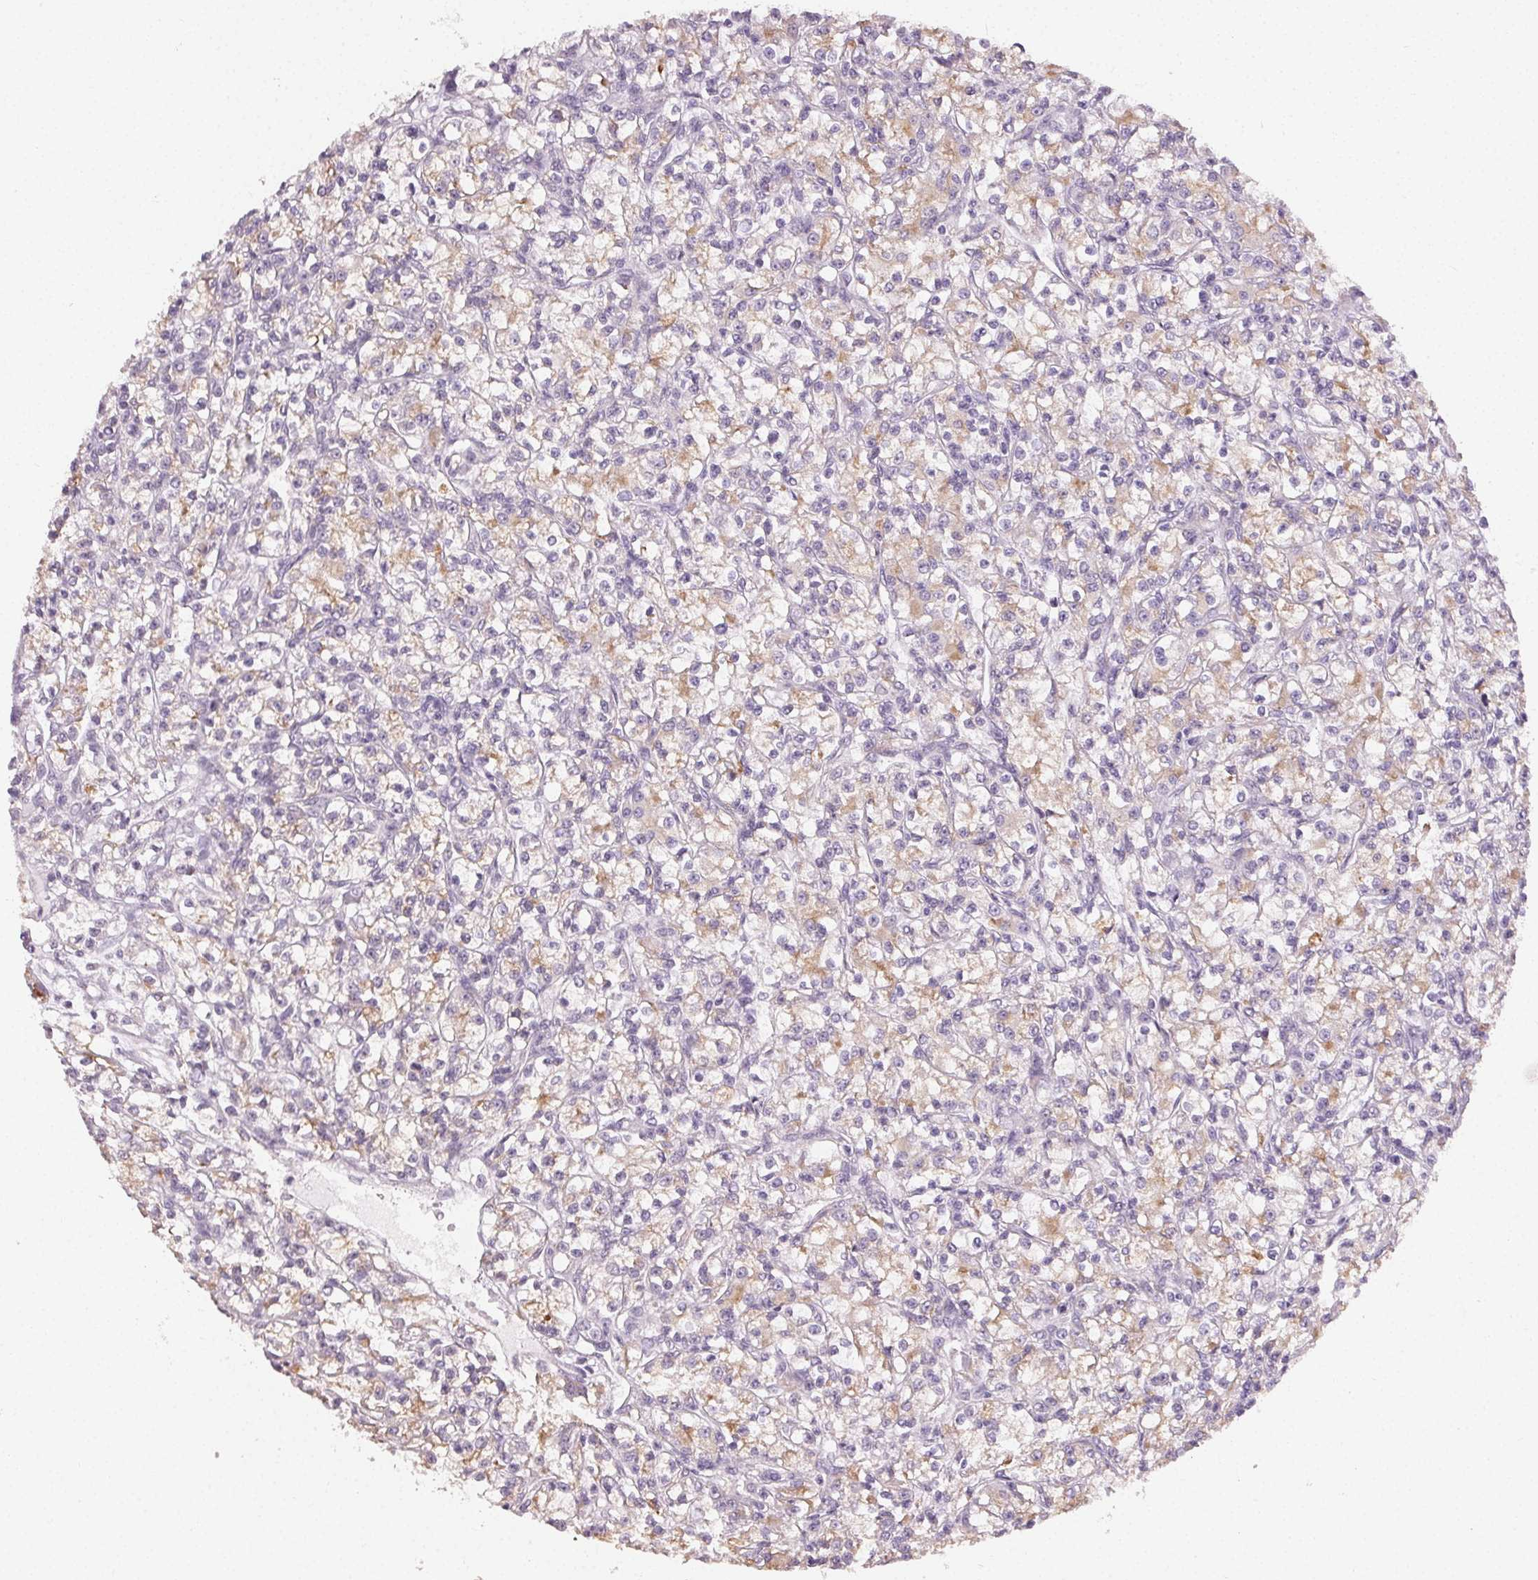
{"staining": {"intensity": "weak", "quantity": "<25%", "location": "cytoplasmic/membranous"}, "tissue": "renal cancer", "cell_type": "Tumor cells", "image_type": "cancer", "snomed": [{"axis": "morphology", "description": "Adenocarcinoma, NOS"}, {"axis": "topography", "description": "Kidney"}], "caption": "A photomicrograph of renal cancer (adenocarcinoma) stained for a protein demonstrates no brown staining in tumor cells.", "gene": "TMEM174", "patient": {"sex": "female", "age": 59}}